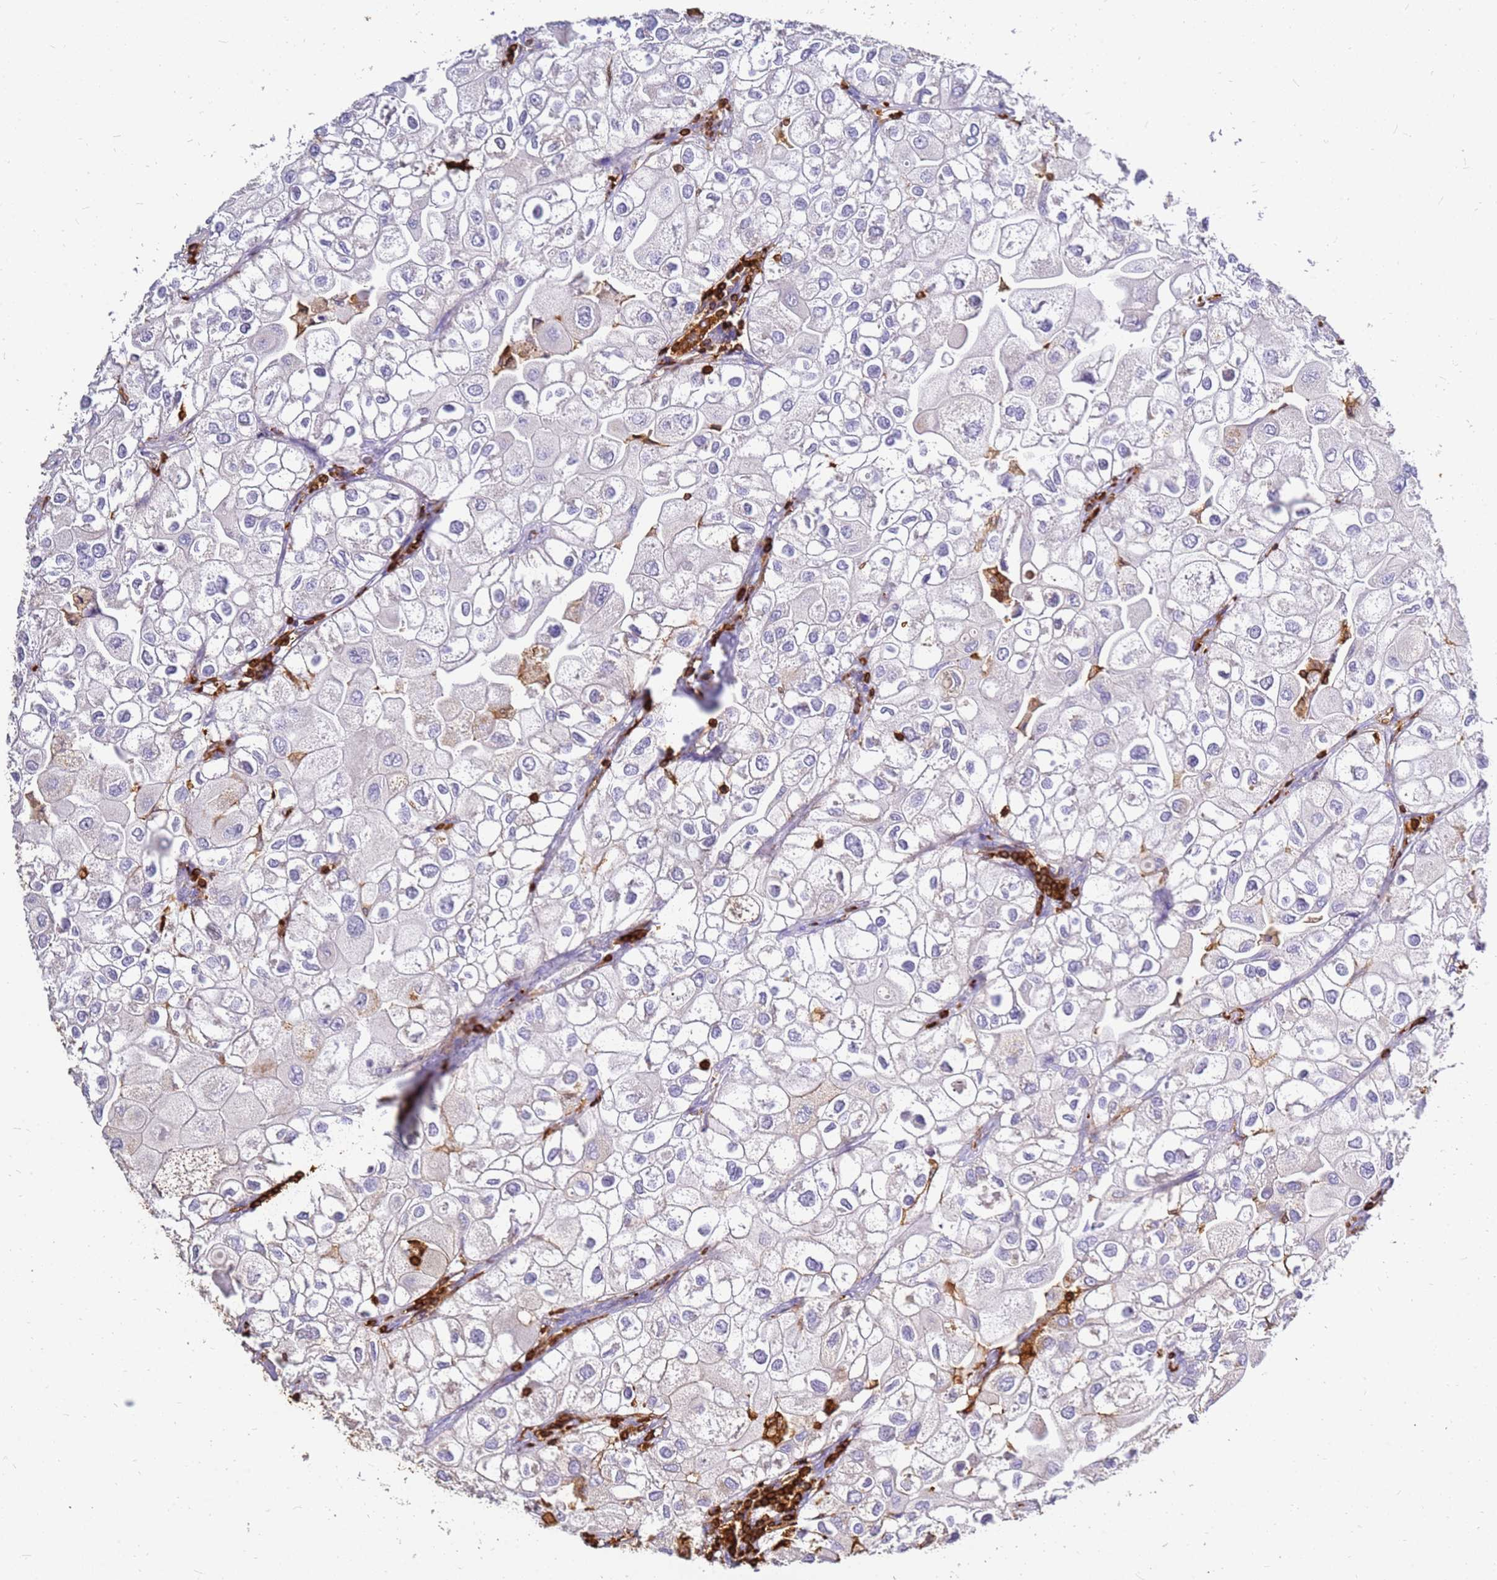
{"staining": {"intensity": "negative", "quantity": "none", "location": "none"}, "tissue": "urothelial cancer", "cell_type": "Tumor cells", "image_type": "cancer", "snomed": [{"axis": "morphology", "description": "Urothelial carcinoma, High grade"}, {"axis": "topography", "description": "Urinary bladder"}], "caption": "Immunohistochemistry (IHC) micrograph of high-grade urothelial carcinoma stained for a protein (brown), which displays no expression in tumor cells.", "gene": "CORO1A", "patient": {"sex": "male", "age": 64}}